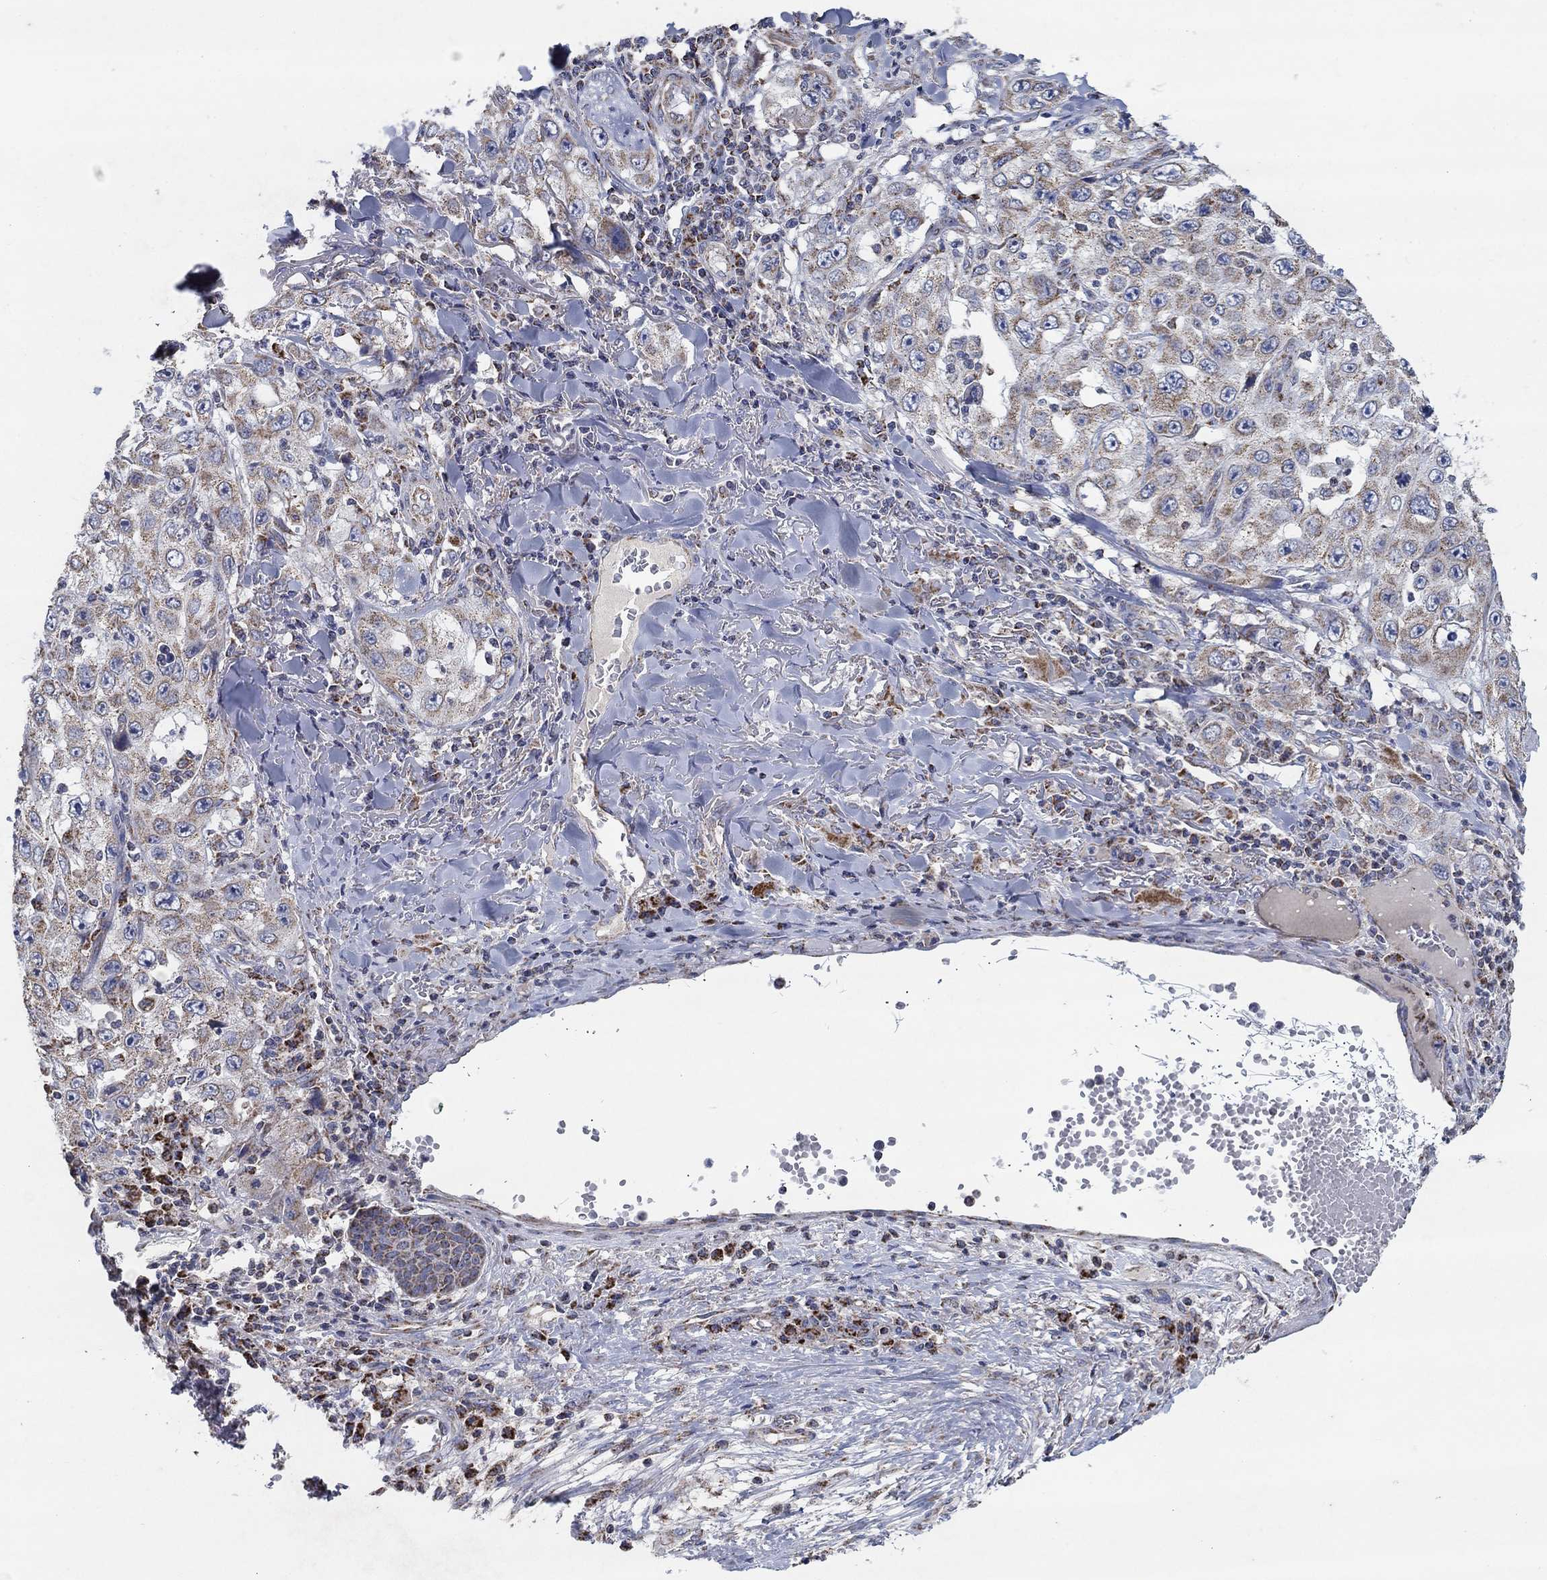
{"staining": {"intensity": "moderate", "quantity": "25%-75%", "location": "cytoplasmic/membranous"}, "tissue": "skin cancer", "cell_type": "Tumor cells", "image_type": "cancer", "snomed": [{"axis": "morphology", "description": "Squamous cell carcinoma, NOS"}, {"axis": "topography", "description": "Skin"}], "caption": "This is a histology image of IHC staining of skin cancer (squamous cell carcinoma), which shows moderate staining in the cytoplasmic/membranous of tumor cells.", "gene": "C9orf85", "patient": {"sex": "male", "age": 82}}